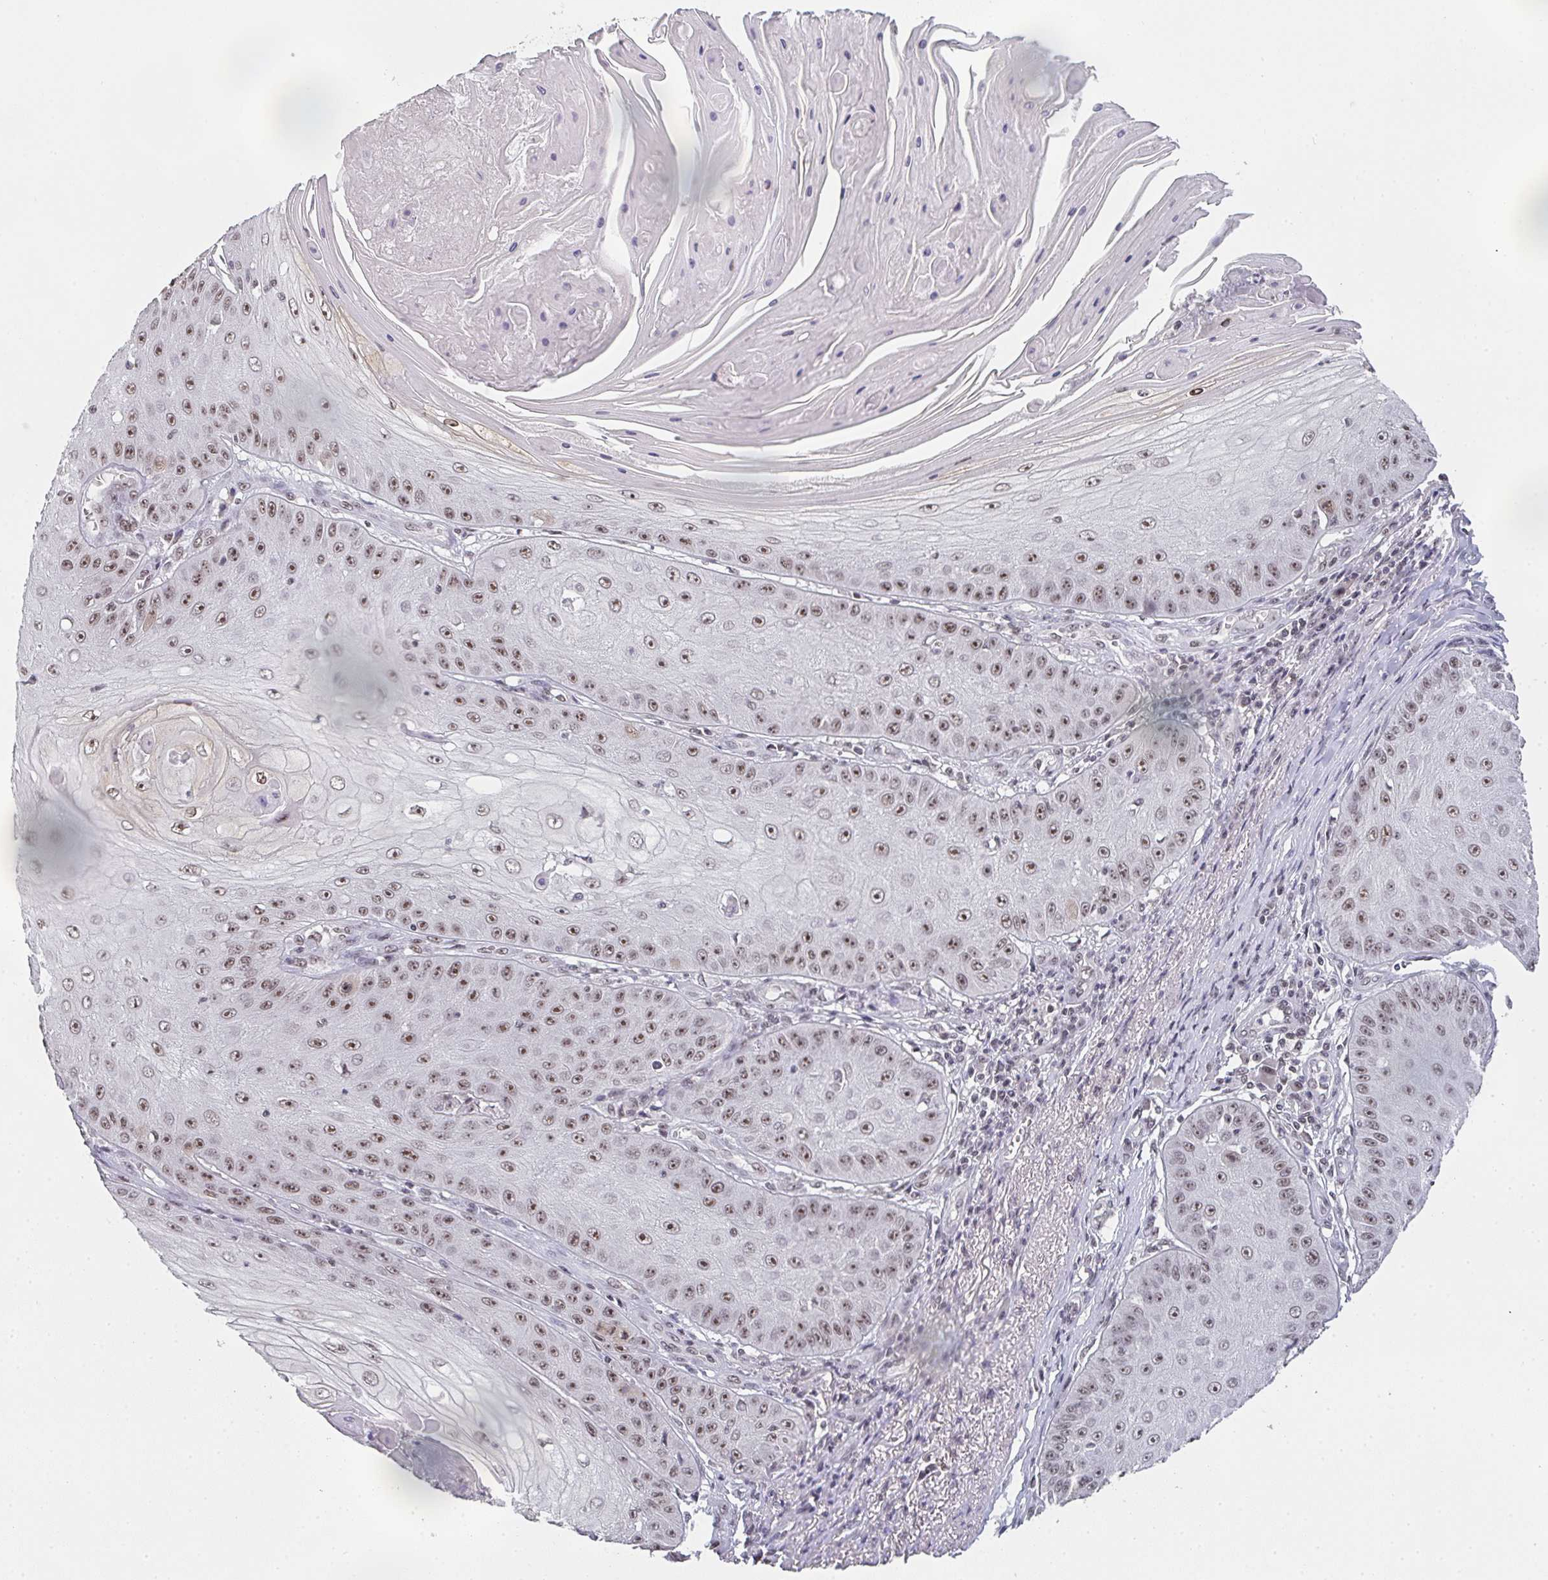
{"staining": {"intensity": "moderate", "quantity": ">75%", "location": "nuclear"}, "tissue": "skin cancer", "cell_type": "Tumor cells", "image_type": "cancer", "snomed": [{"axis": "morphology", "description": "Squamous cell carcinoma, NOS"}, {"axis": "topography", "description": "Skin"}], "caption": "Squamous cell carcinoma (skin) was stained to show a protein in brown. There is medium levels of moderate nuclear positivity in approximately >75% of tumor cells.", "gene": "DKC1", "patient": {"sex": "male", "age": 70}}